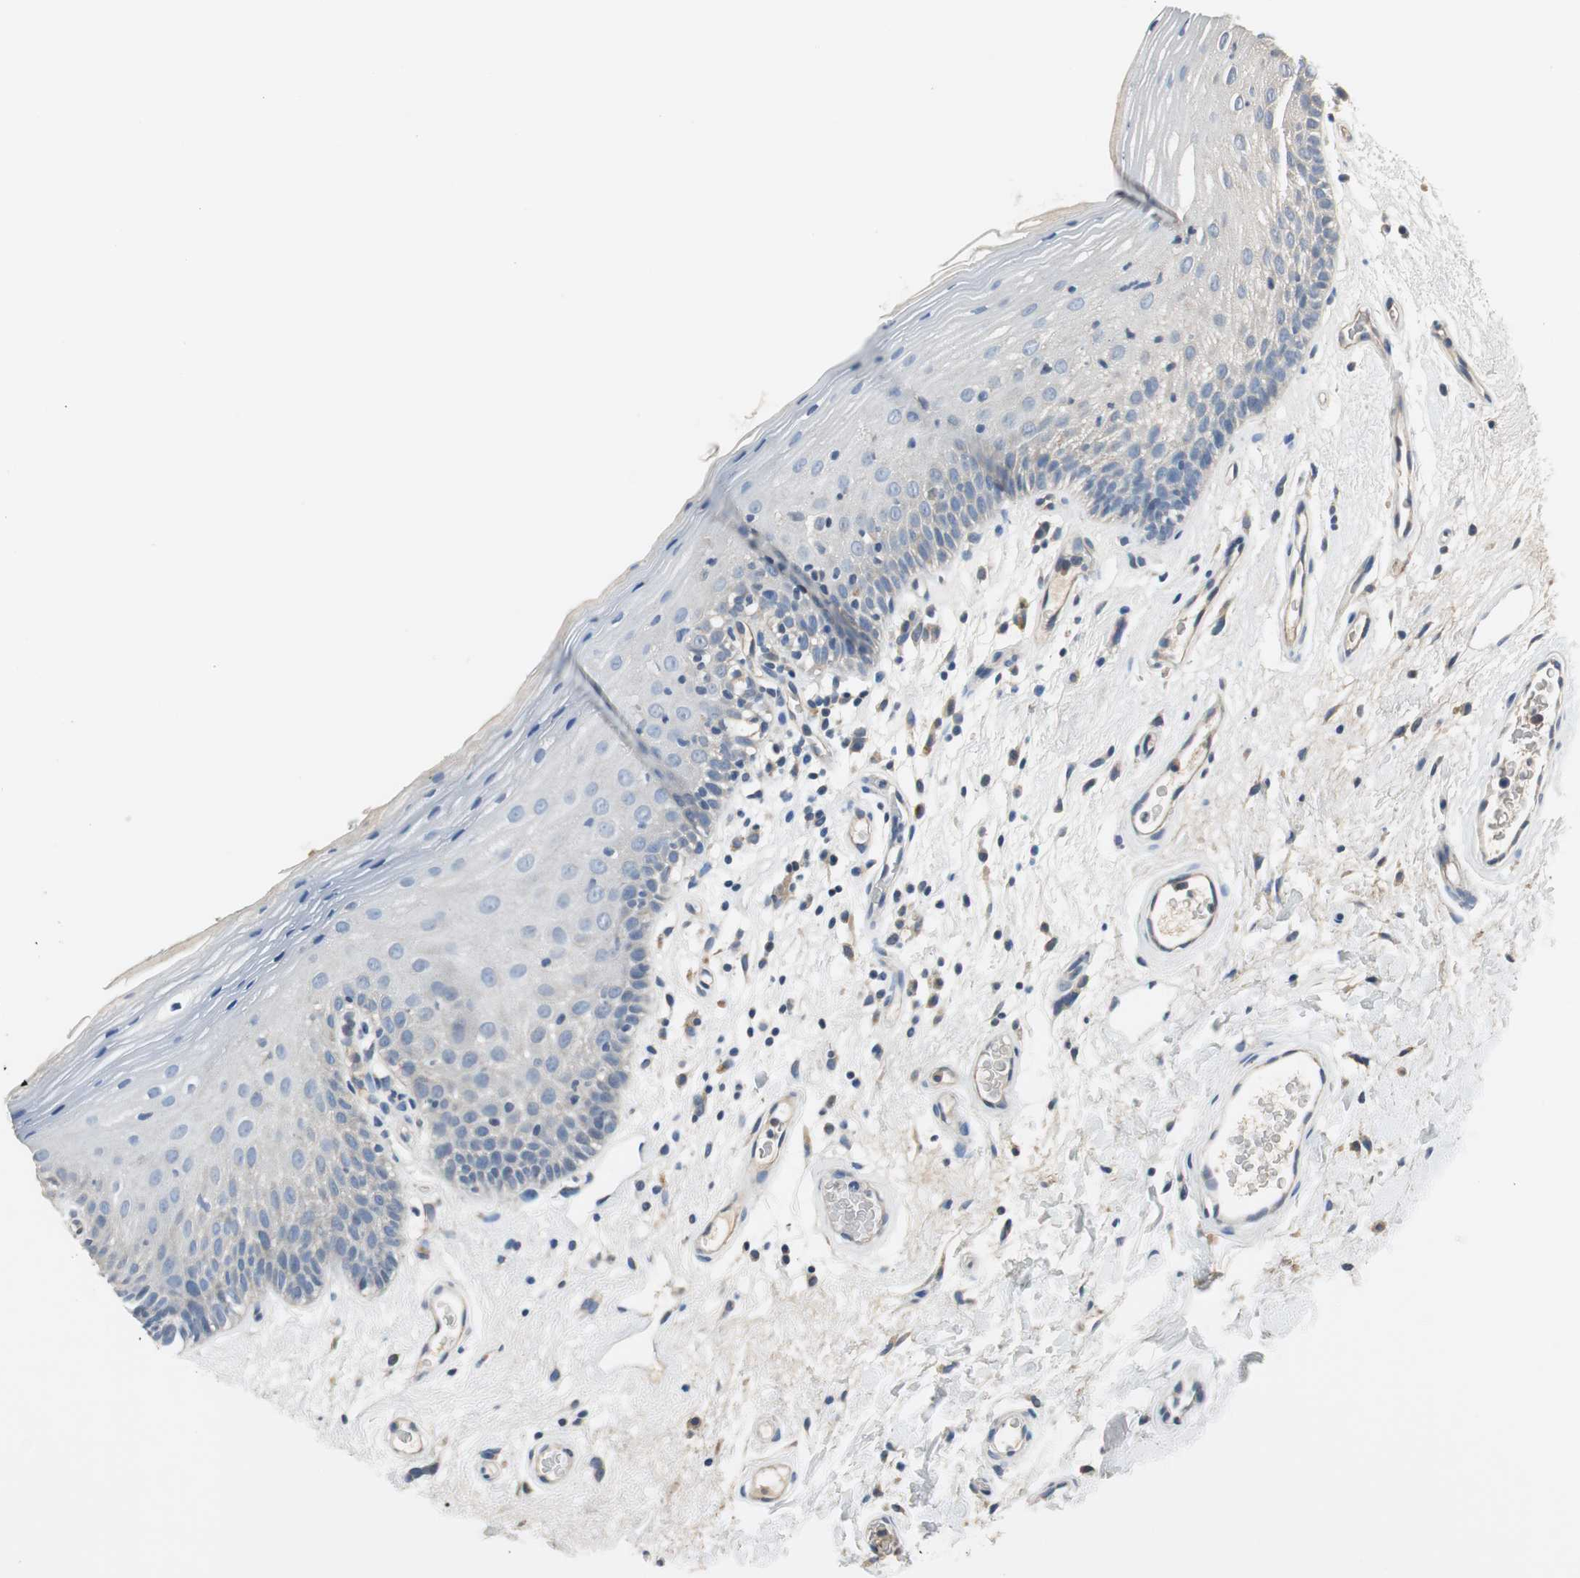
{"staining": {"intensity": "negative", "quantity": "none", "location": "none"}, "tissue": "oral mucosa", "cell_type": "Squamous epithelial cells", "image_type": "normal", "snomed": [{"axis": "morphology", "description": "Normal tissue, NOS"}, {"axis": "morphology", "description": "Squamous cell carcinoma, NOS"}, {"axis": "topography", "description": "Skeletal muscle"}, {"axis": "topography", "description": "Oral tissue"}, {"axis": "topography", "description": "Head-Neck"}], "caption": "Immunohistochemical staining of normal human oral mucosa displays no significant expression in squamous epithelial cells.", "gene": "MTIF2", "patient": {"sex": "male", "age": 71}}